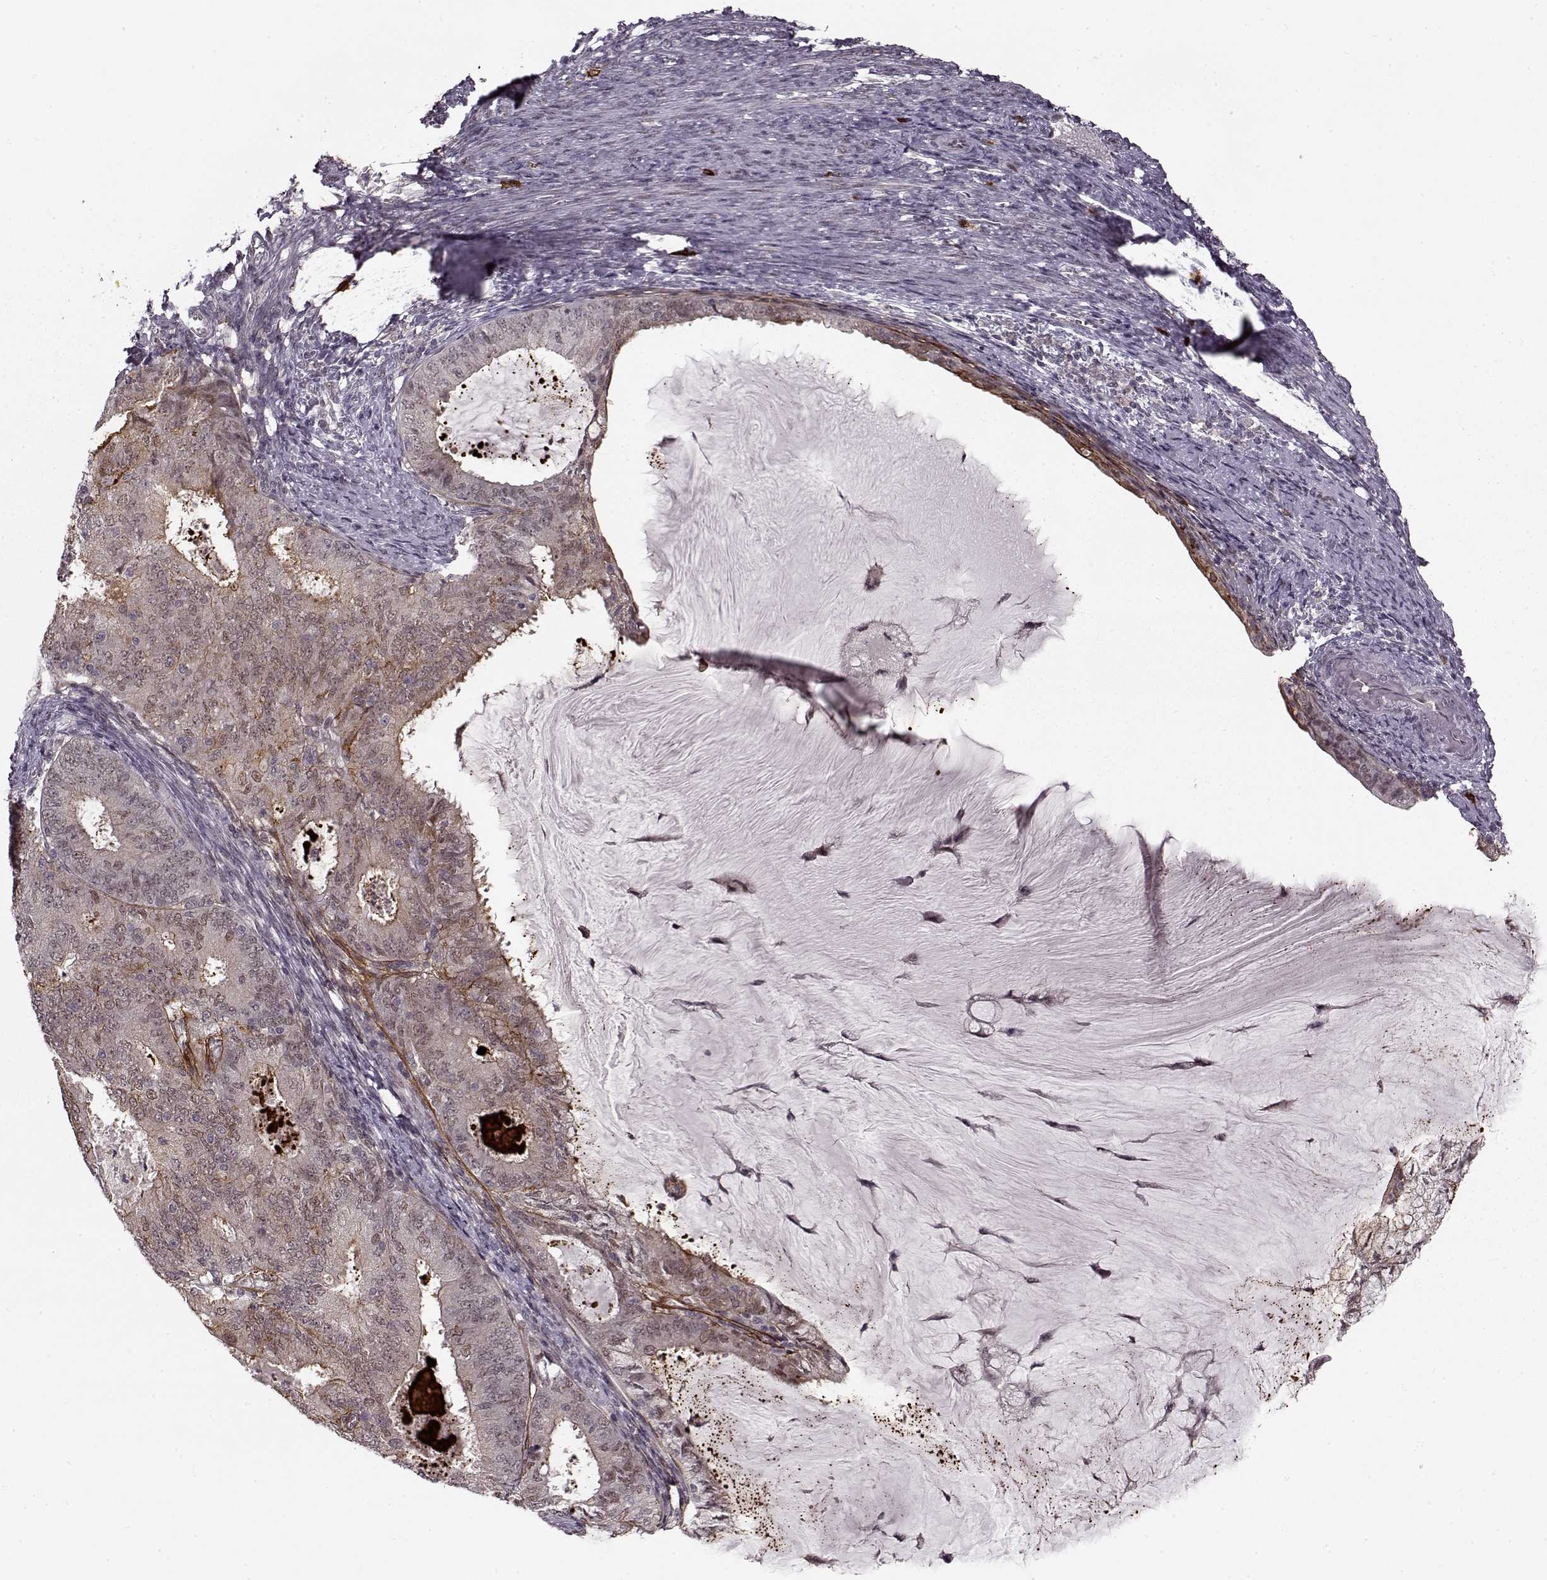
{"staining": {"intensity": "strong", "quantity": "<25%", "location": "cytoplasmic/membranous"}, "tissue": "endometrial cancer", "cell_type": "Tumor cells", "image_type": "cancer", "snomed": [{"axis": "morphology", "description": "Adenocarcinoma, NOS"}, {"axis": "topography", "description": "Endometrium"}], "caption": "Endometrial cancer stained with a brown dye shows strong cytoplasmic/membranous positive staining in about <25% of tumor cells.", "gene": "DENND4B", "patient": {"sex": "female", "age": 57}}